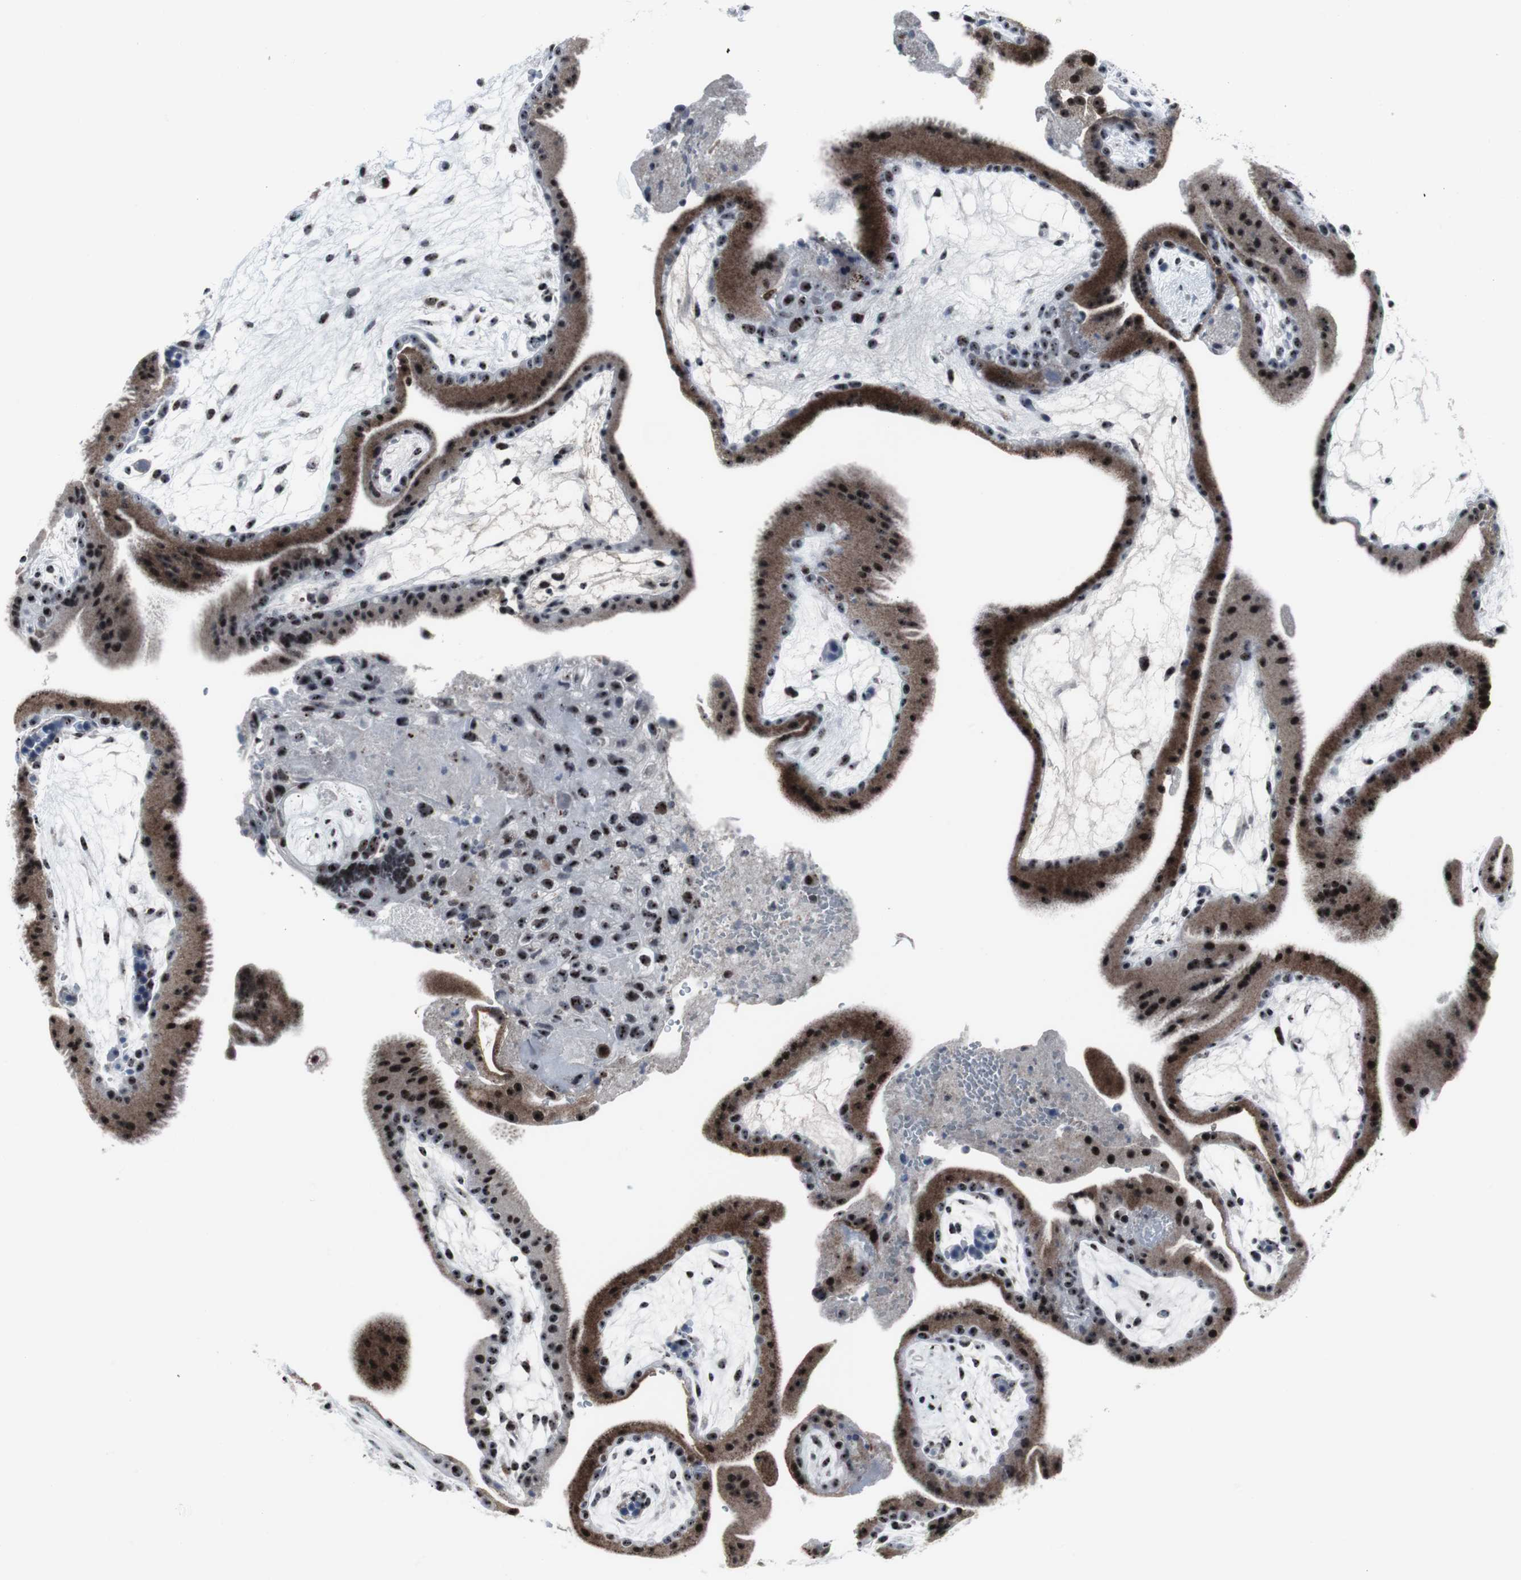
{"staining": {"intensity": "strong", "quantity": ">75%", "location": "nuclear"}, "tissue": "placenta", "cell_type": "Decidual cells", "image_type": "normal", "snomed": [{"axis": "morphology", "description": "Normal tissue, NOS"}, {"axis": "topography", "description": "Placenta"}], "caption": "Immunohistochemical staining of unremarkable placenta shows >75% levels of strong nuclear protein staining in about >75% of decidual cells.", "gene": "DOK1", "patient": {"sex": "female", "age": 19}}